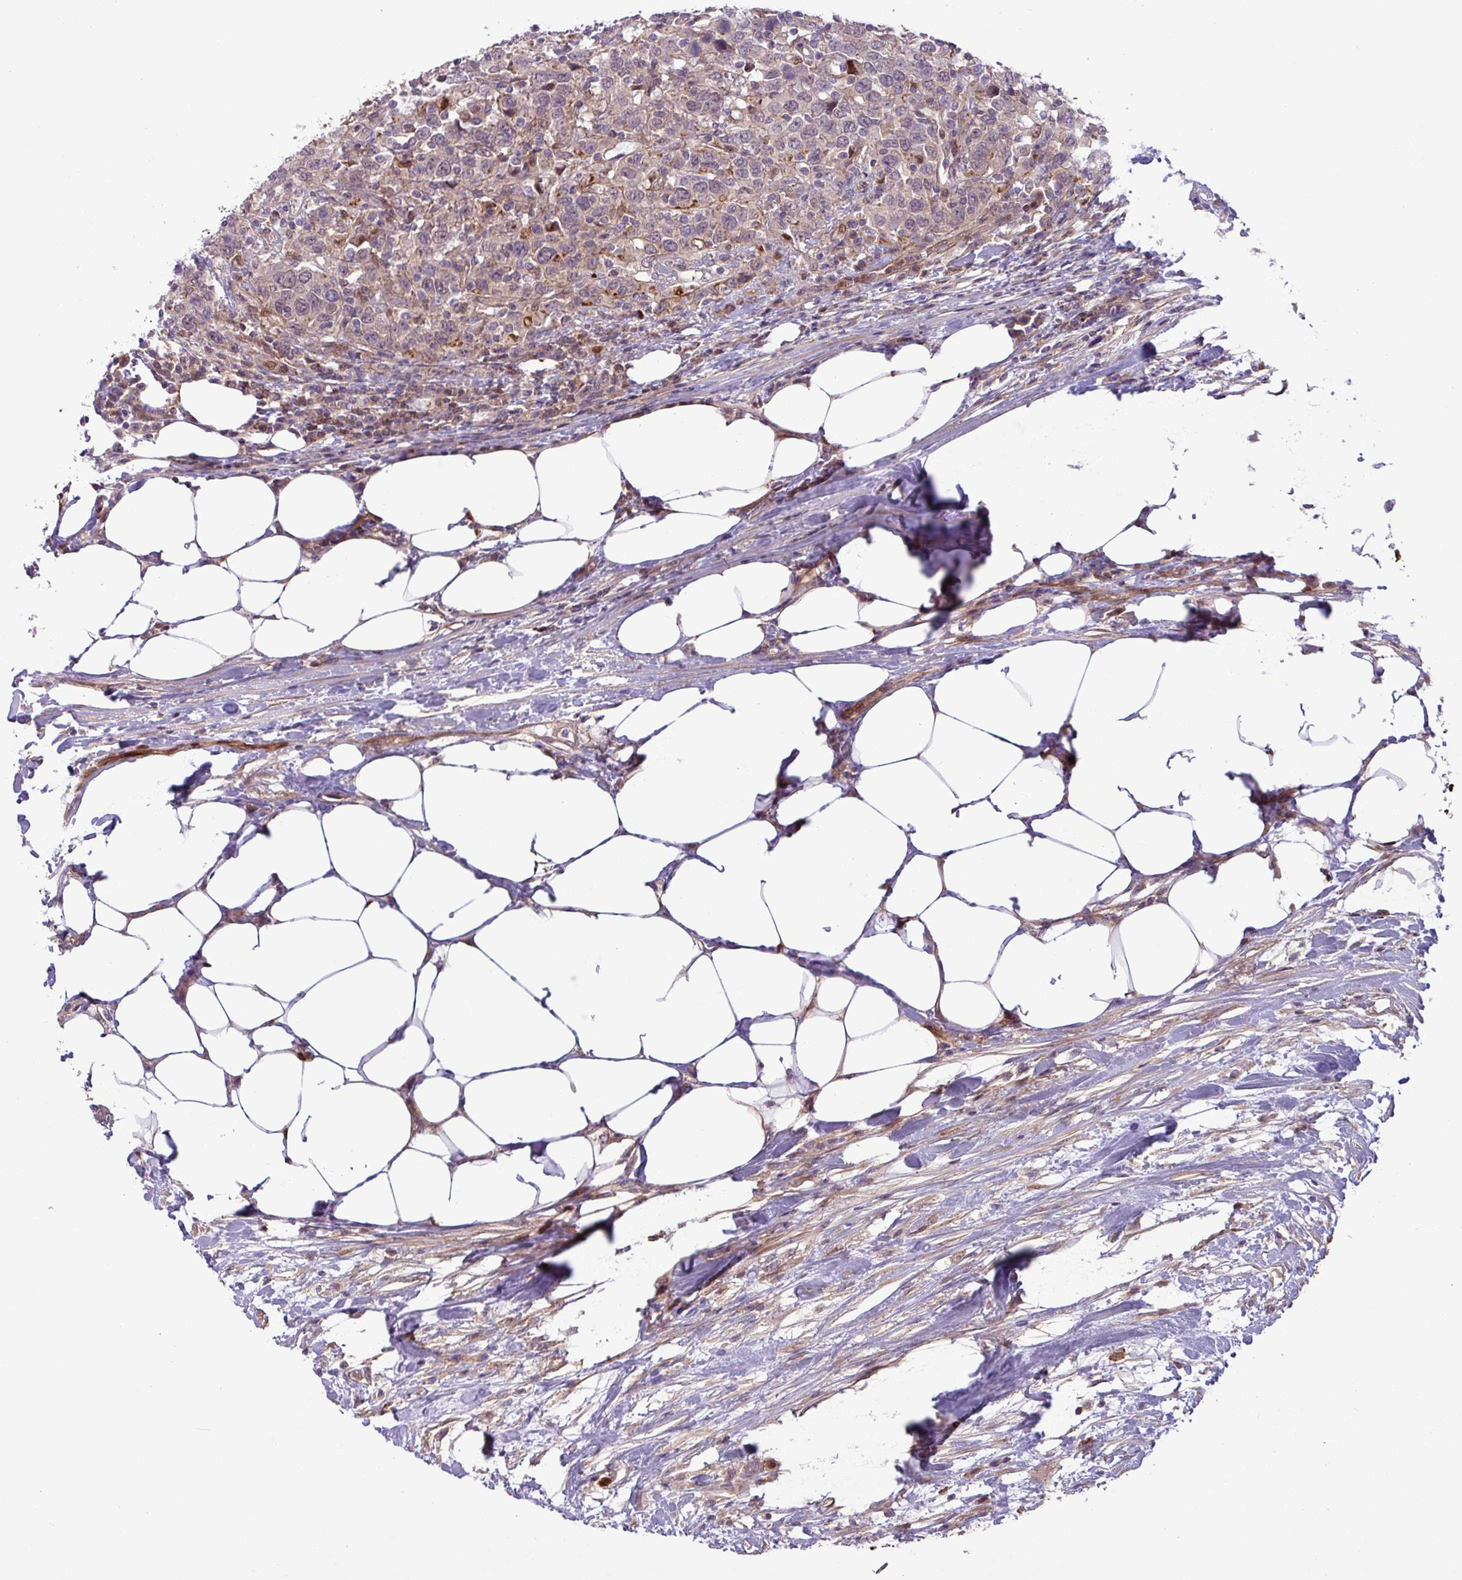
{"staining": {"intensity": "moderate", "quantity": "<25%", "location": "cytoplasmic/membranous"}, "tissue": "urothelial cancer", "cell_type": "Tumor cells", "image_type": "cancer", "snomed": [{"axis": "morphology", "description": "Urothelial carcinoma, High grade"}, {"axis": "topography", "description": "Urinary bladder"}], "caption": "Immunohistochemistry image of neoplastic tissue: human urothelial cancer stained using IHC exhibits low levels of moderate protein expression localized specifically in the cytoplasmic/membranous of tumor cells, appearing as a cytoplasmic/membranous brown color.", "gene": "CNTRL", "patient": {"sex": "male", "age": 61}}